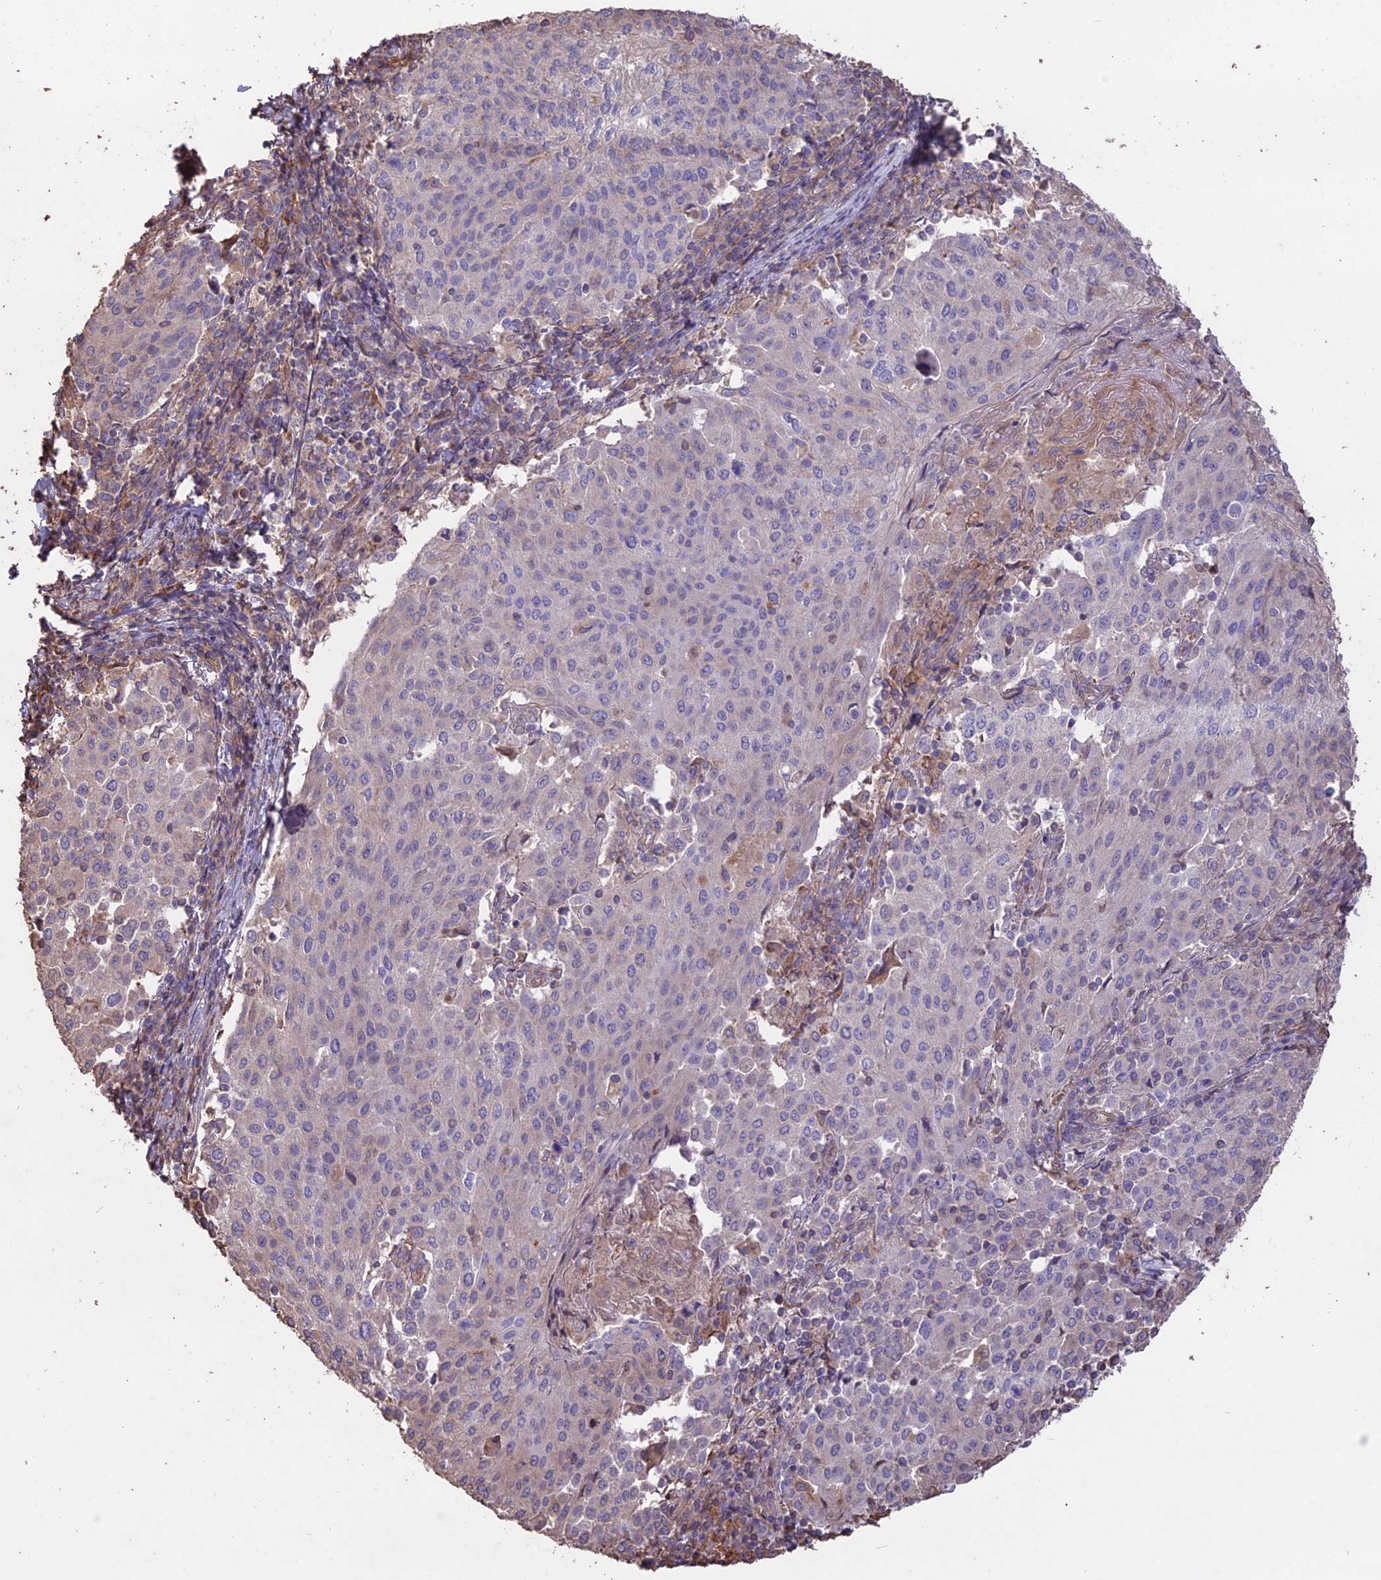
{"staining": {"intensity": "negative", "quantity": "none", "location": "none"}, "tissue": "cervical cancer", "cell_type": "Tumor cells", "image_type": "cancer", "snomed": [{"axis": "morphology", "description": "Squamous cell carcinoma, NOS"}, {"axis": "topography", "description": "Cervix"}], "caption": "This histopathology image is of cervical cancer stained with immunohistochemistry (IHC) to label a protein in brown with the nuclei are counter-stained blue. There is no staining in tumor cells.", "gene": "CCDC148", "patient": {"sex": "female", "age": 46}}